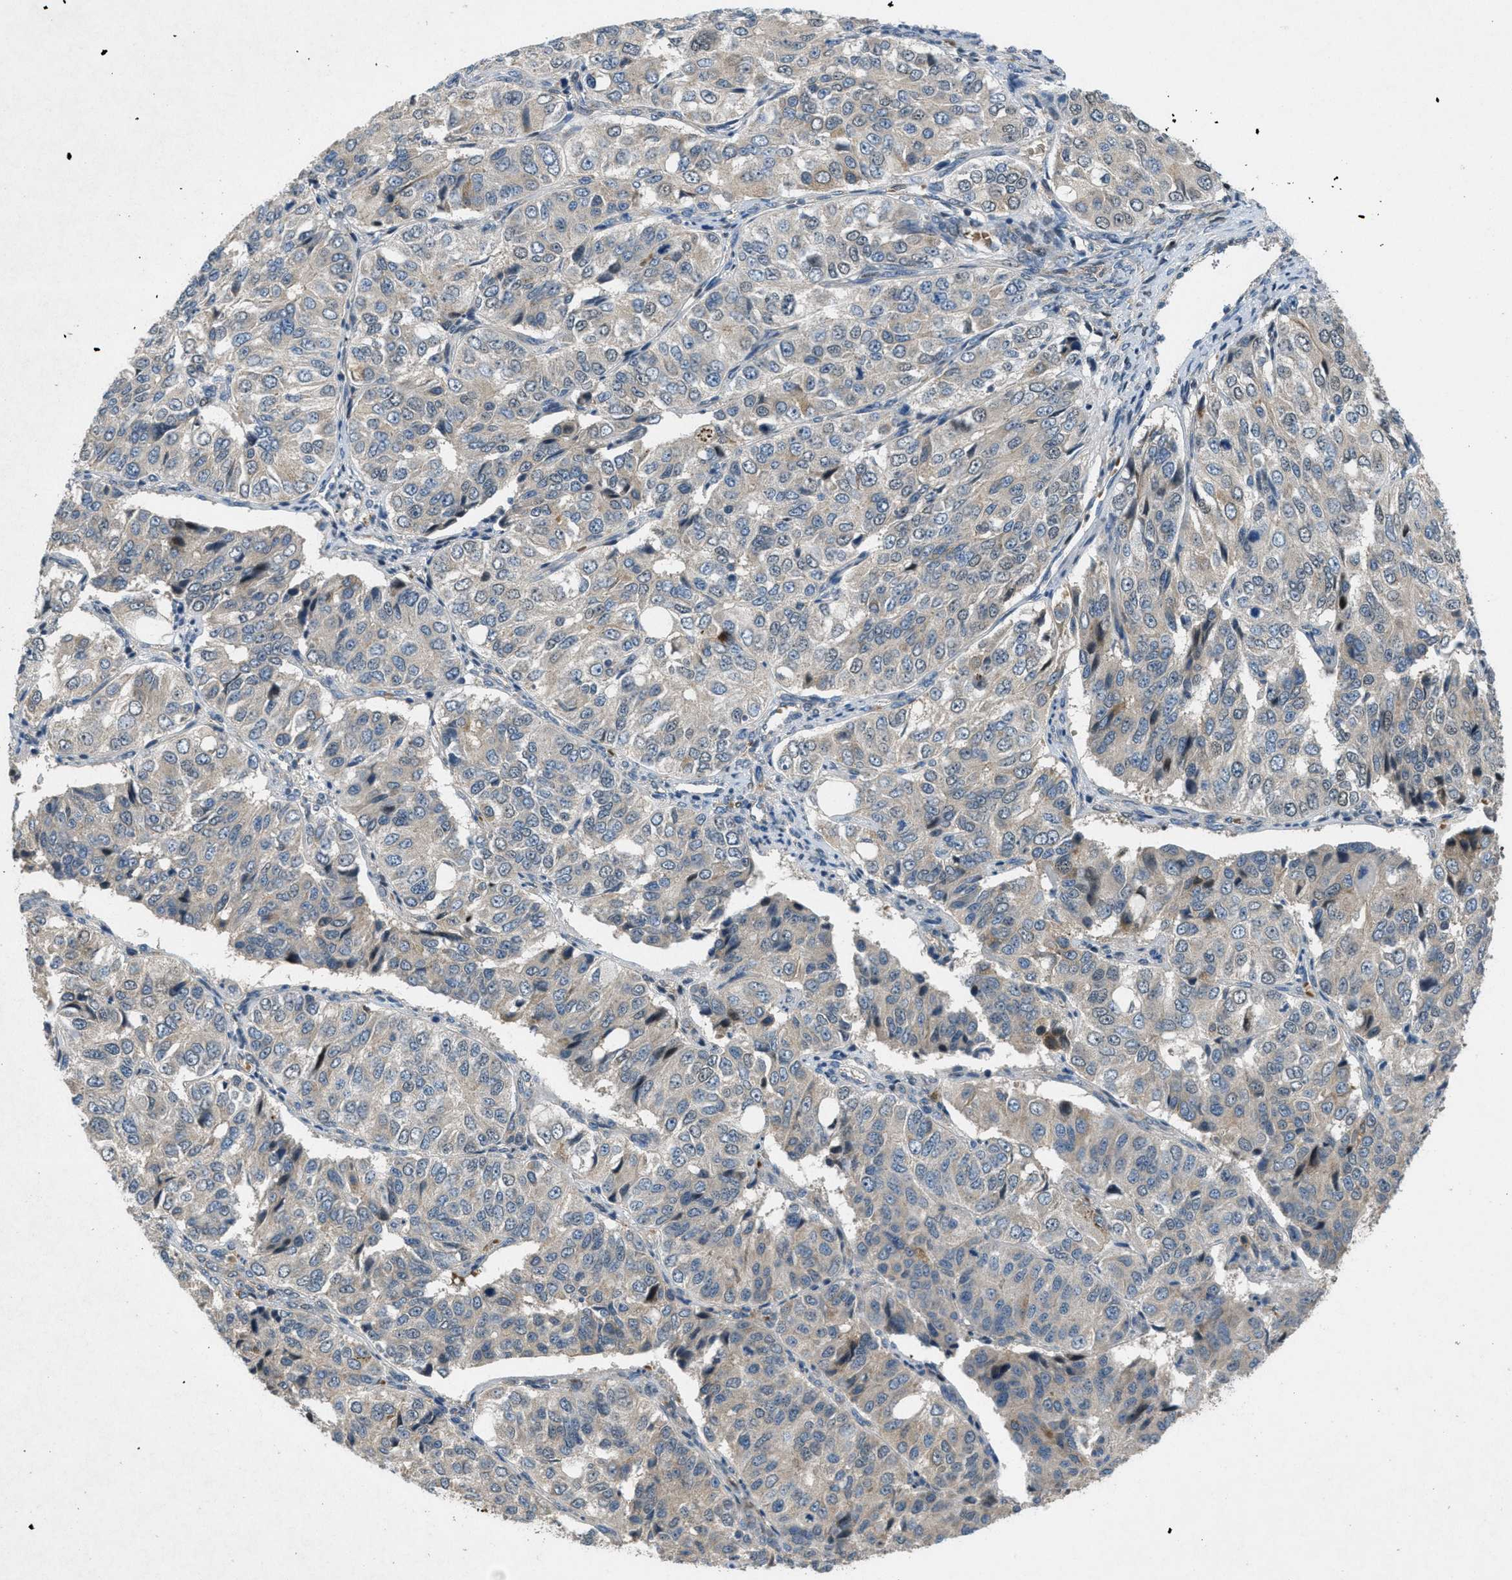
{"staining": {"intensity": "weak", "quantity": ">75%", "location": "cytoplasmic/membranous"}, "tissue": "ovarian cancer", "cell_type": "Tumor cells", "image_type": "cancer", "snomed": [{"axis": "morphology", "description": "Carcinoma, endometroid"}, {"axis": "topography", "description": "Ovary"}], "caption": "Protein expression analysis of ovarian cancer demonstrates weak cytoplasmic/membranous staining in approximately >75% of tumor cells. Immunohistochemistry (ihc) stains the protein of interest in brown and the nuclei are stained blue.", "gene": "ADCY6", "patient": {"sex": "female", "age": 51}}